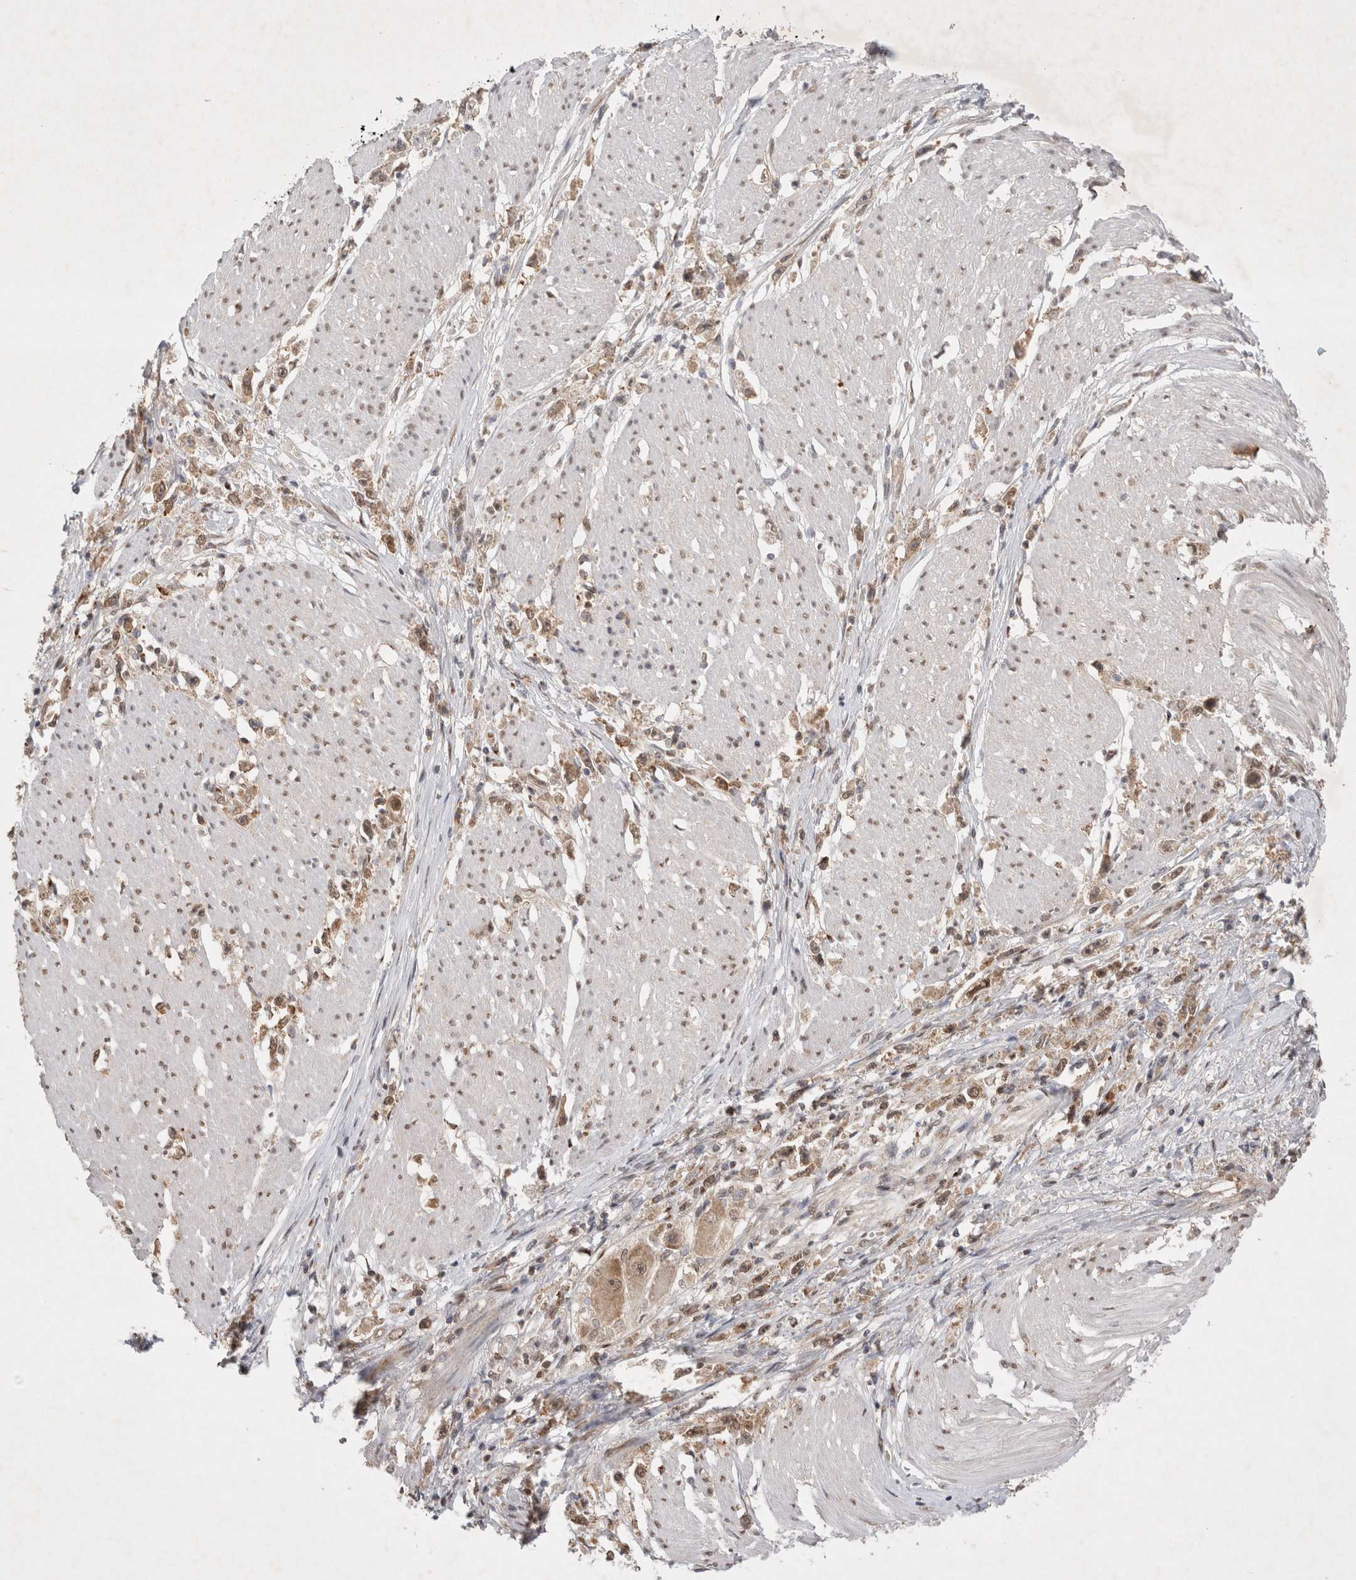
{"staining": {"intensity": "moderate", "quantity": ">75%", "location": "cytoplasmic/membranous"}, "tissue": "stomach cancer", "cell_type": "Tumor cells", "image_type": "cancer", "snomed": [{"axis": "morphology", "description": "Adenocarcinoma, NOS"}, {"axis": "topography", "description": "Stomach"}], "caption": "A photomicrograph showing moderate cytoplasmic/membranous positivity in about >75% of tumor cells in stomach cancer, as visualized by brown immunohistochemical staining.", "gene": "WIPF2", "patient": {"sex": "female", "age": 59}}